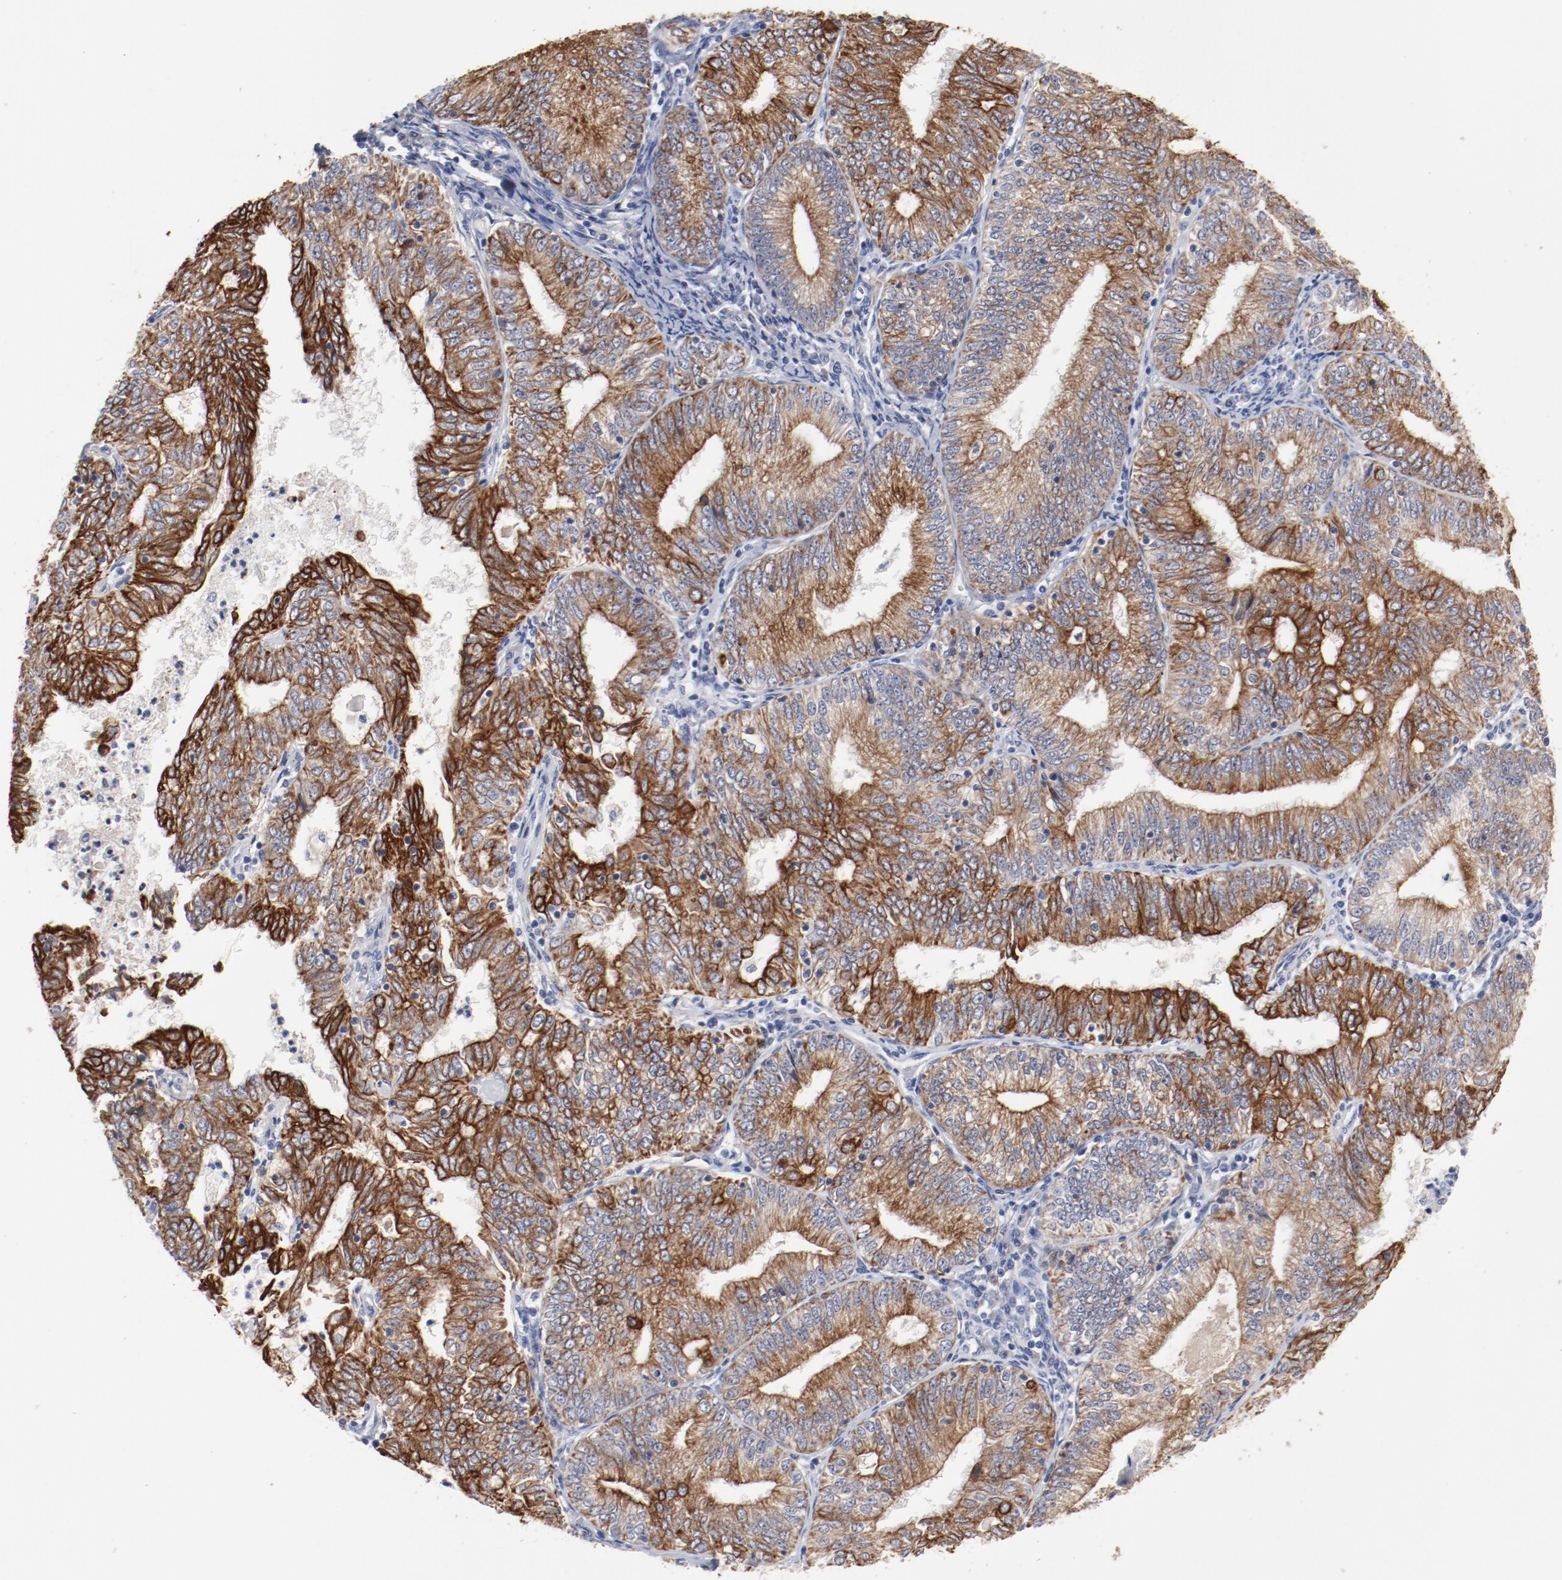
{"staining": {"intensity": "strong", "quantity": ">75%", "location": "cytoplasmic/membranous"}, "tissue": "endometrial cancer", "cell_type": "Tumor cells", "image_type": "cancer", "snomed": [{"axis": "morphology", "description": "Adenocarcinoma, NOS"}, {"axis": "topography", "description": "Endometrium"}], "caption": "A brown stain highlights strong cytoplasmic/membranous staining of a protein in endometrial cancer tumor cells.", "gene": "TSPAN6", "patient": {"sex": "female", "age": 69}}